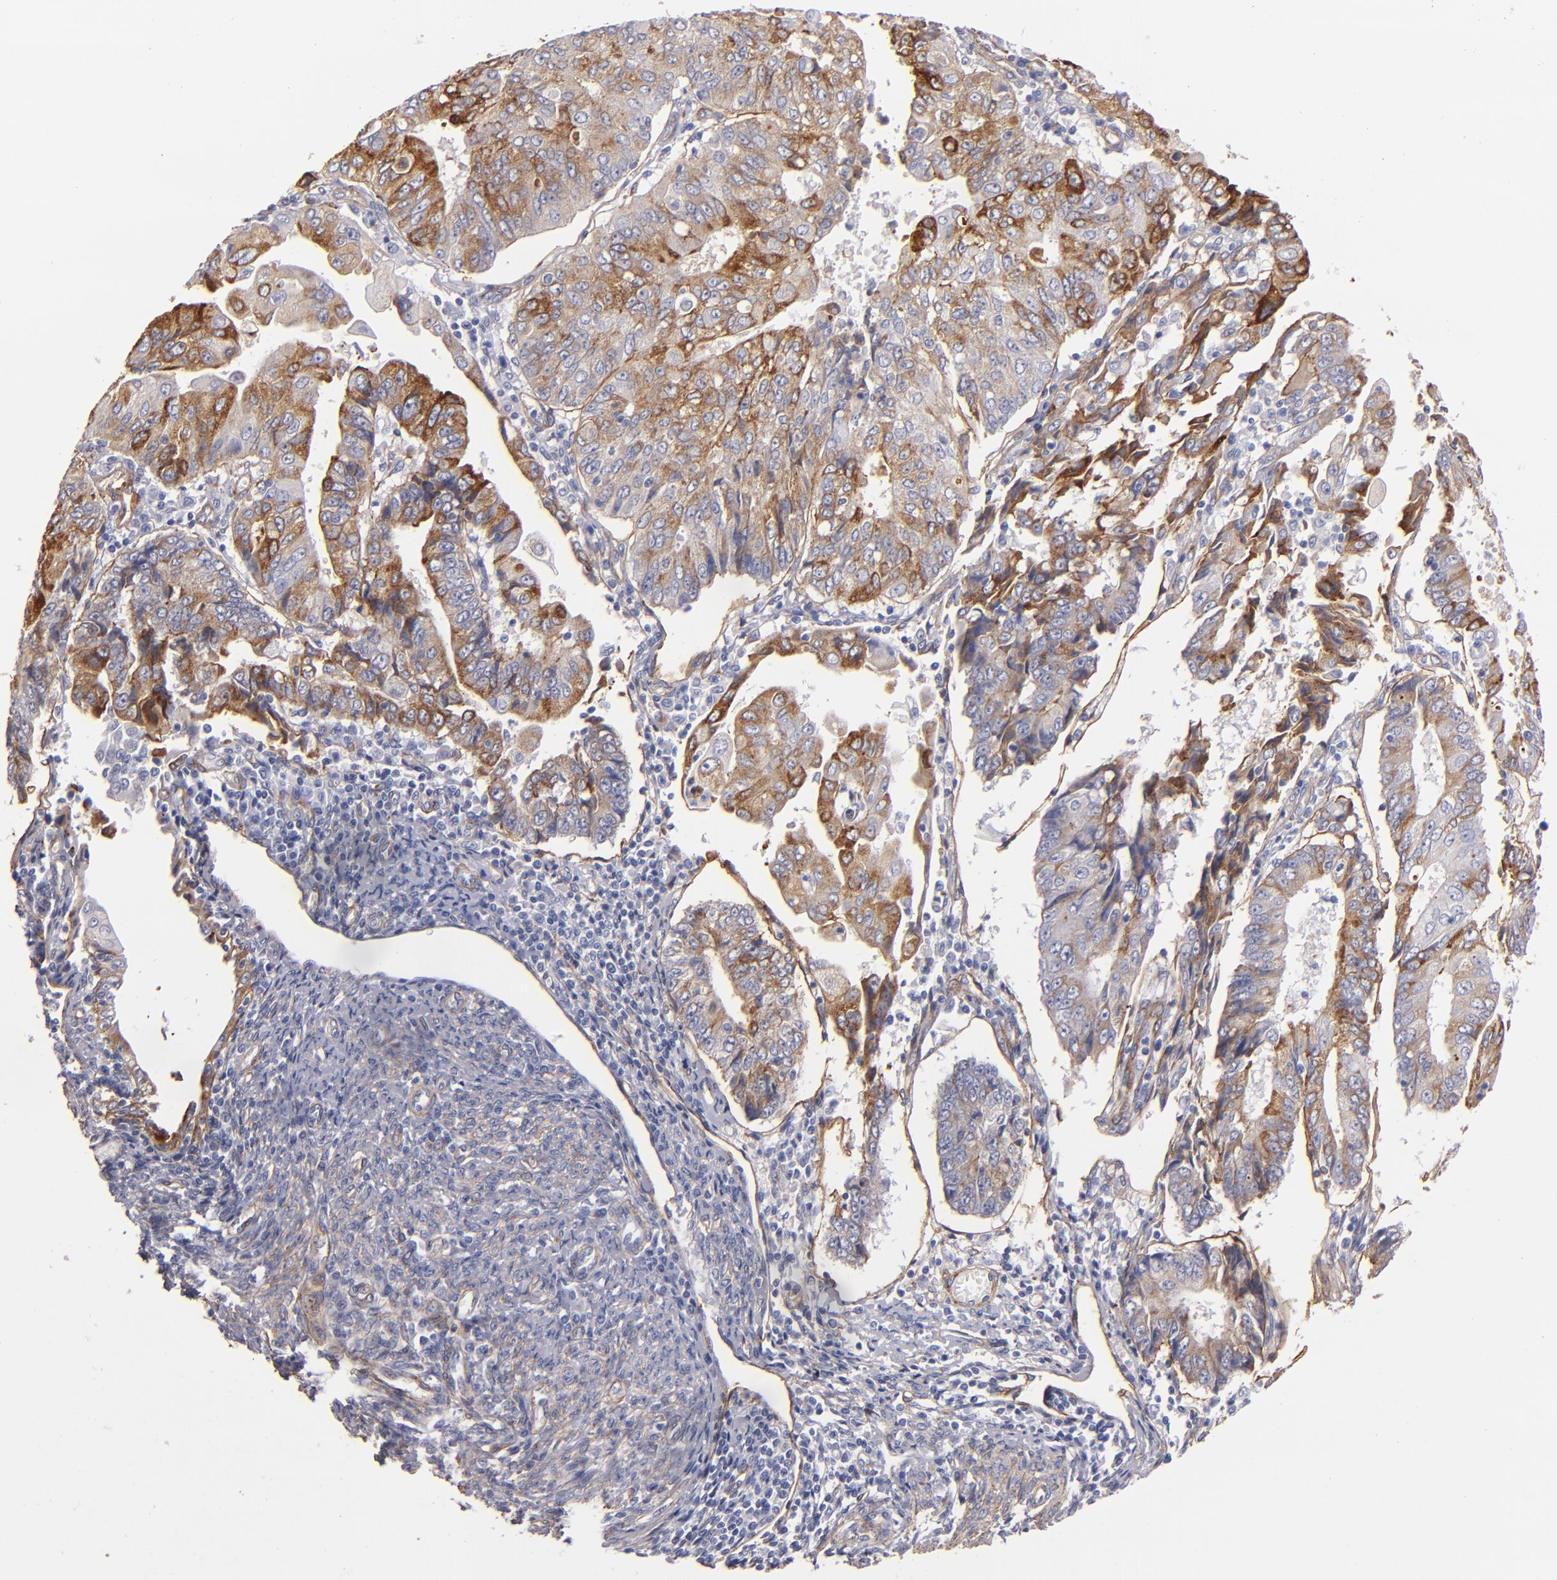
{"staining": {"intensity": "strong", "quantity": "<25%", "location": "cytoplasmic/membranous"}, "tissue": "endometrial cancer", "cell_type": "Tumor cells", "image_type": "cancer", "snomed": [{"axis": "morphology", "description": "Adenocarcinoma, NOS"}, {"axis": "topography", "description": "Endometrium"}], "caption": "IHC (DAB (3,3'-diaminobenzidine)) staining of endometrial cancer exhibits strong cytoplasmic/membranous protein positivity in approximately <25% of tumor cells. (DAB IHC, brown staining for protein, blue staining for nuclei).", "gene": "LAMC1", "patient": {"sex": "female", "age": 75}}